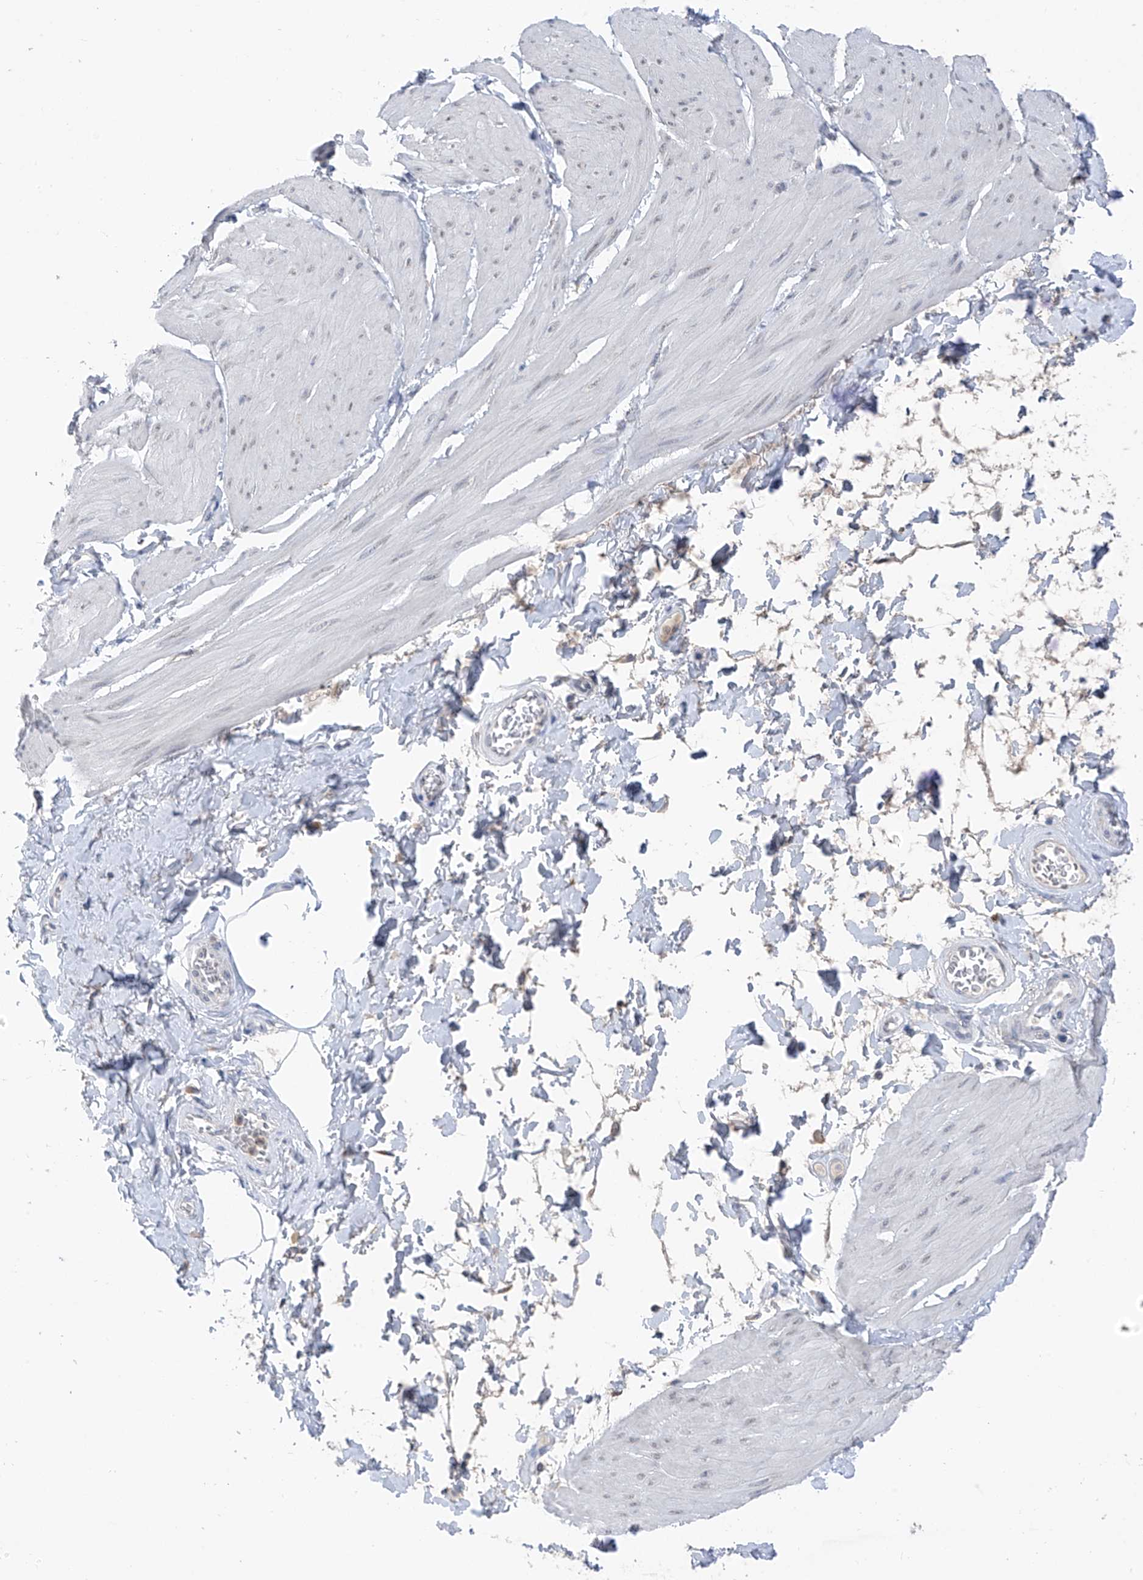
{"staining": {"intensity": "negative", "quantity": "none", "location": "none"}, "tissue": "smooth muscle", "cell_type": "Smooth muscle cells", "image_type": "normal", "snomed": [{"axis": "morphology", "description": "Urothelial carcinoma, High grade"}, {"axis": "topography", "description": "Urinary bladder"}], "caption": "Immunohistochemistry of normal smooth muscle demonstrates no expression in smooth muscle cells.", "gene": "CYP4V2", "patient": {"sex": "male", "age": 46}}